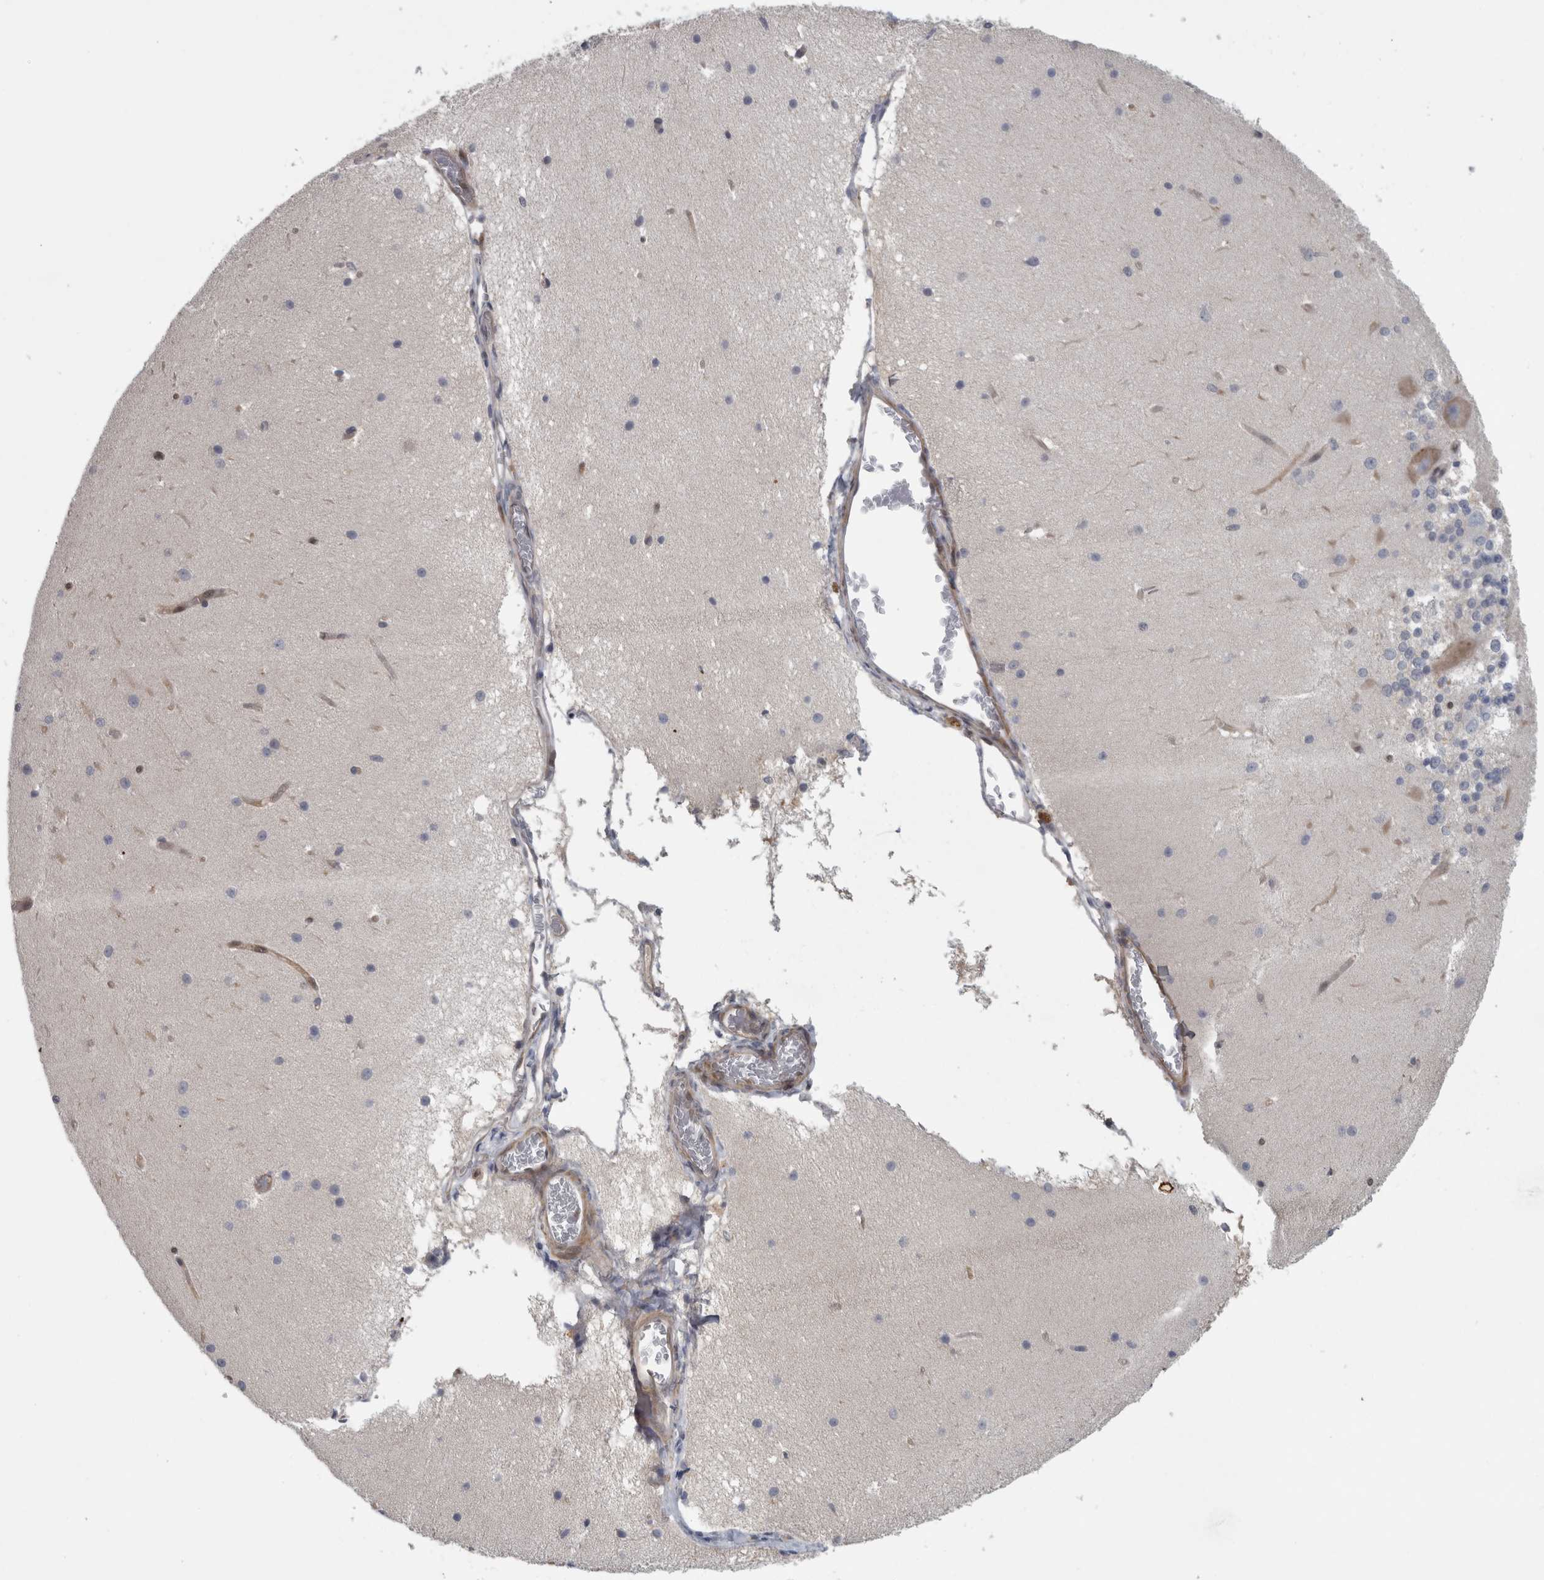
{"staining": {"intensity": "negative", "quantity": "none", "location": "none"}, "tissue": "cerebellum", "cell_type": "Cells in granular layer", "image_type": "normal", "snomed": [{"axis": "morphology", "description": "Normal tissue, NOS"}, {"axis": "topography", "description": "Cerebellum"}], "caption": "This is a photomicrograph of IHC staining of unremarkable cerebellum, which shows no staining in cells in granular layer. The staining is performed using DAB brown chromogen with nuclei counter-stained in using hematoxylin.", "gene": "NAPRT", "patient": {"sex": "female", "age": 19}}